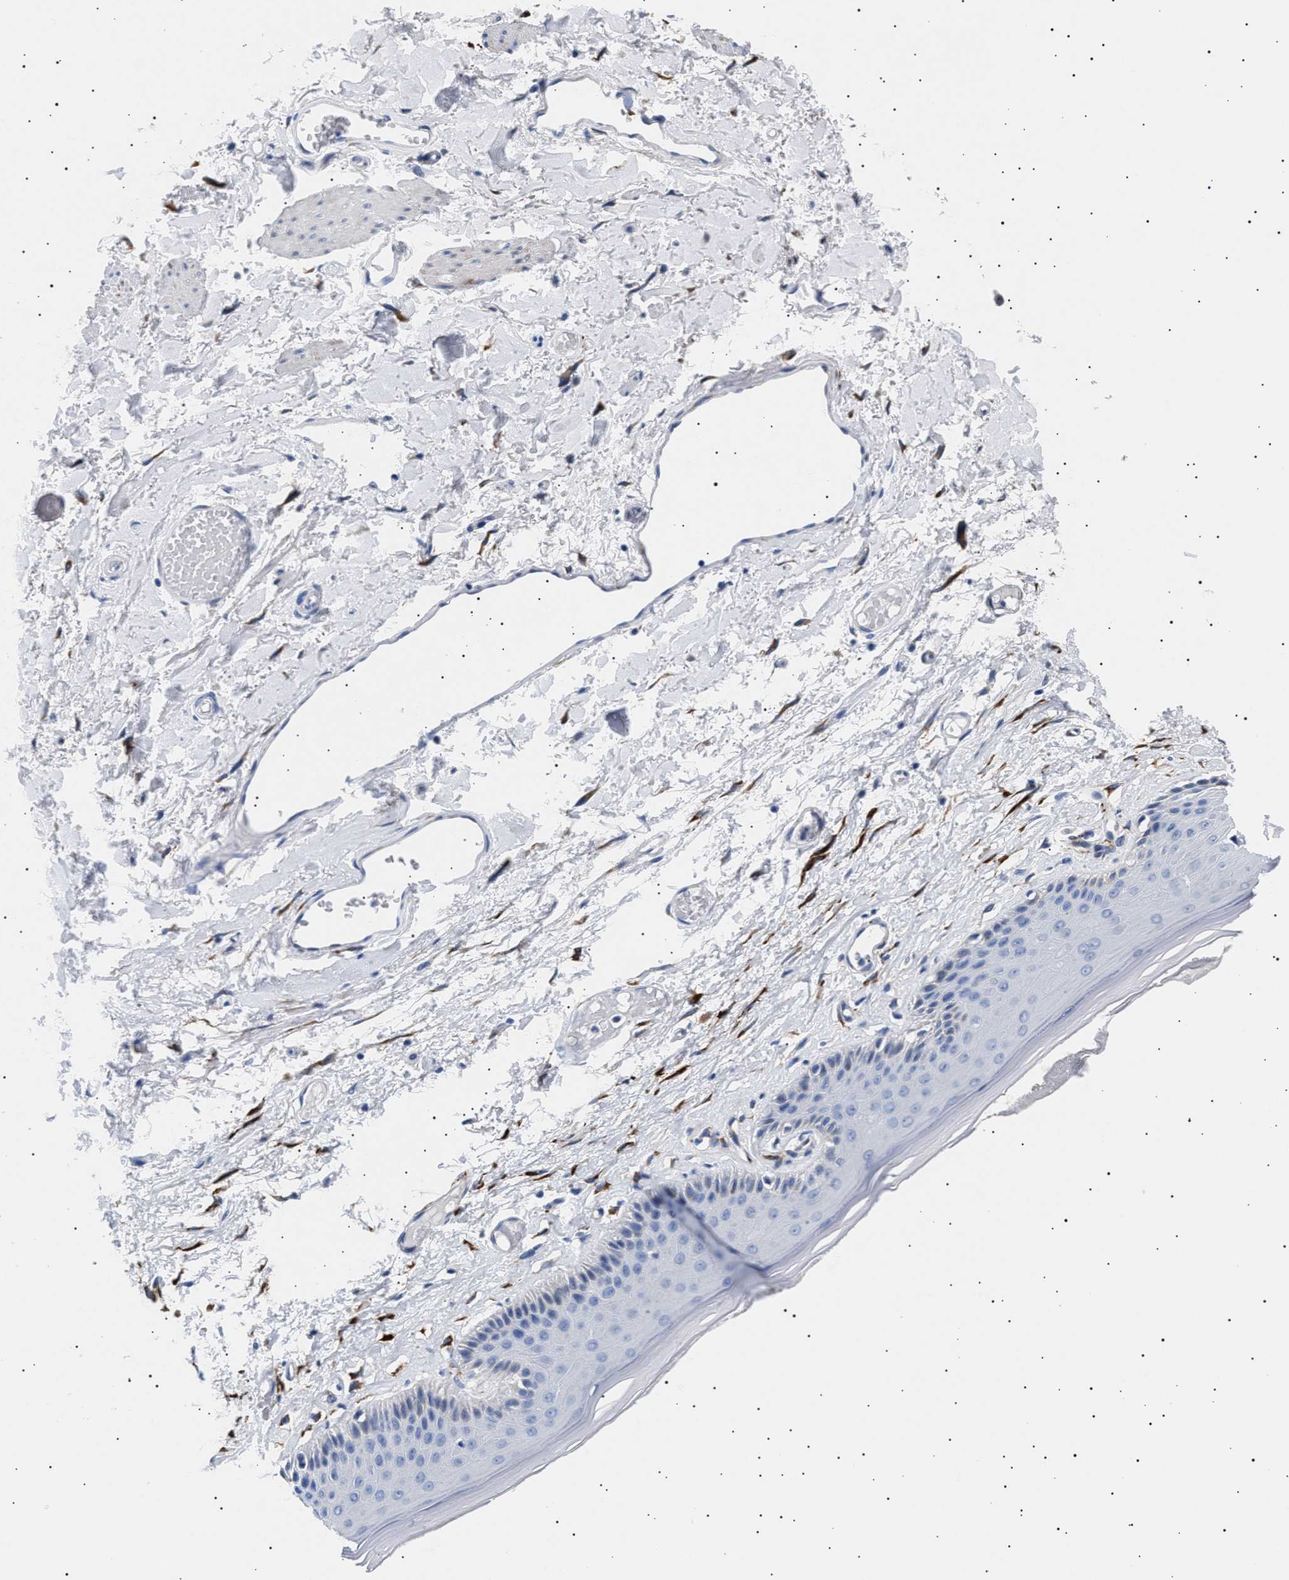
{"staining": {"intensity": "moderate", "quantity": "<25%", "location": "cytoplasmic/membranous"}, "tissue": "skin", "cell_type": "Epidermal cells", "image_type": "normal", "snomed": [{"axis": "morphology", "description": "Normal tissue, NOS"}, {"axis": "topography", "description": "Vulva"}], "caption": "The histopathology image exhibits immunohistochemical staining of normal skin. There is moderate cytoplasmic/membranous positivity is appreciated in approximately <25% of epidermal cells.", "gene": "HEMGN", "patient": {"sex": "female", "age": 73}}